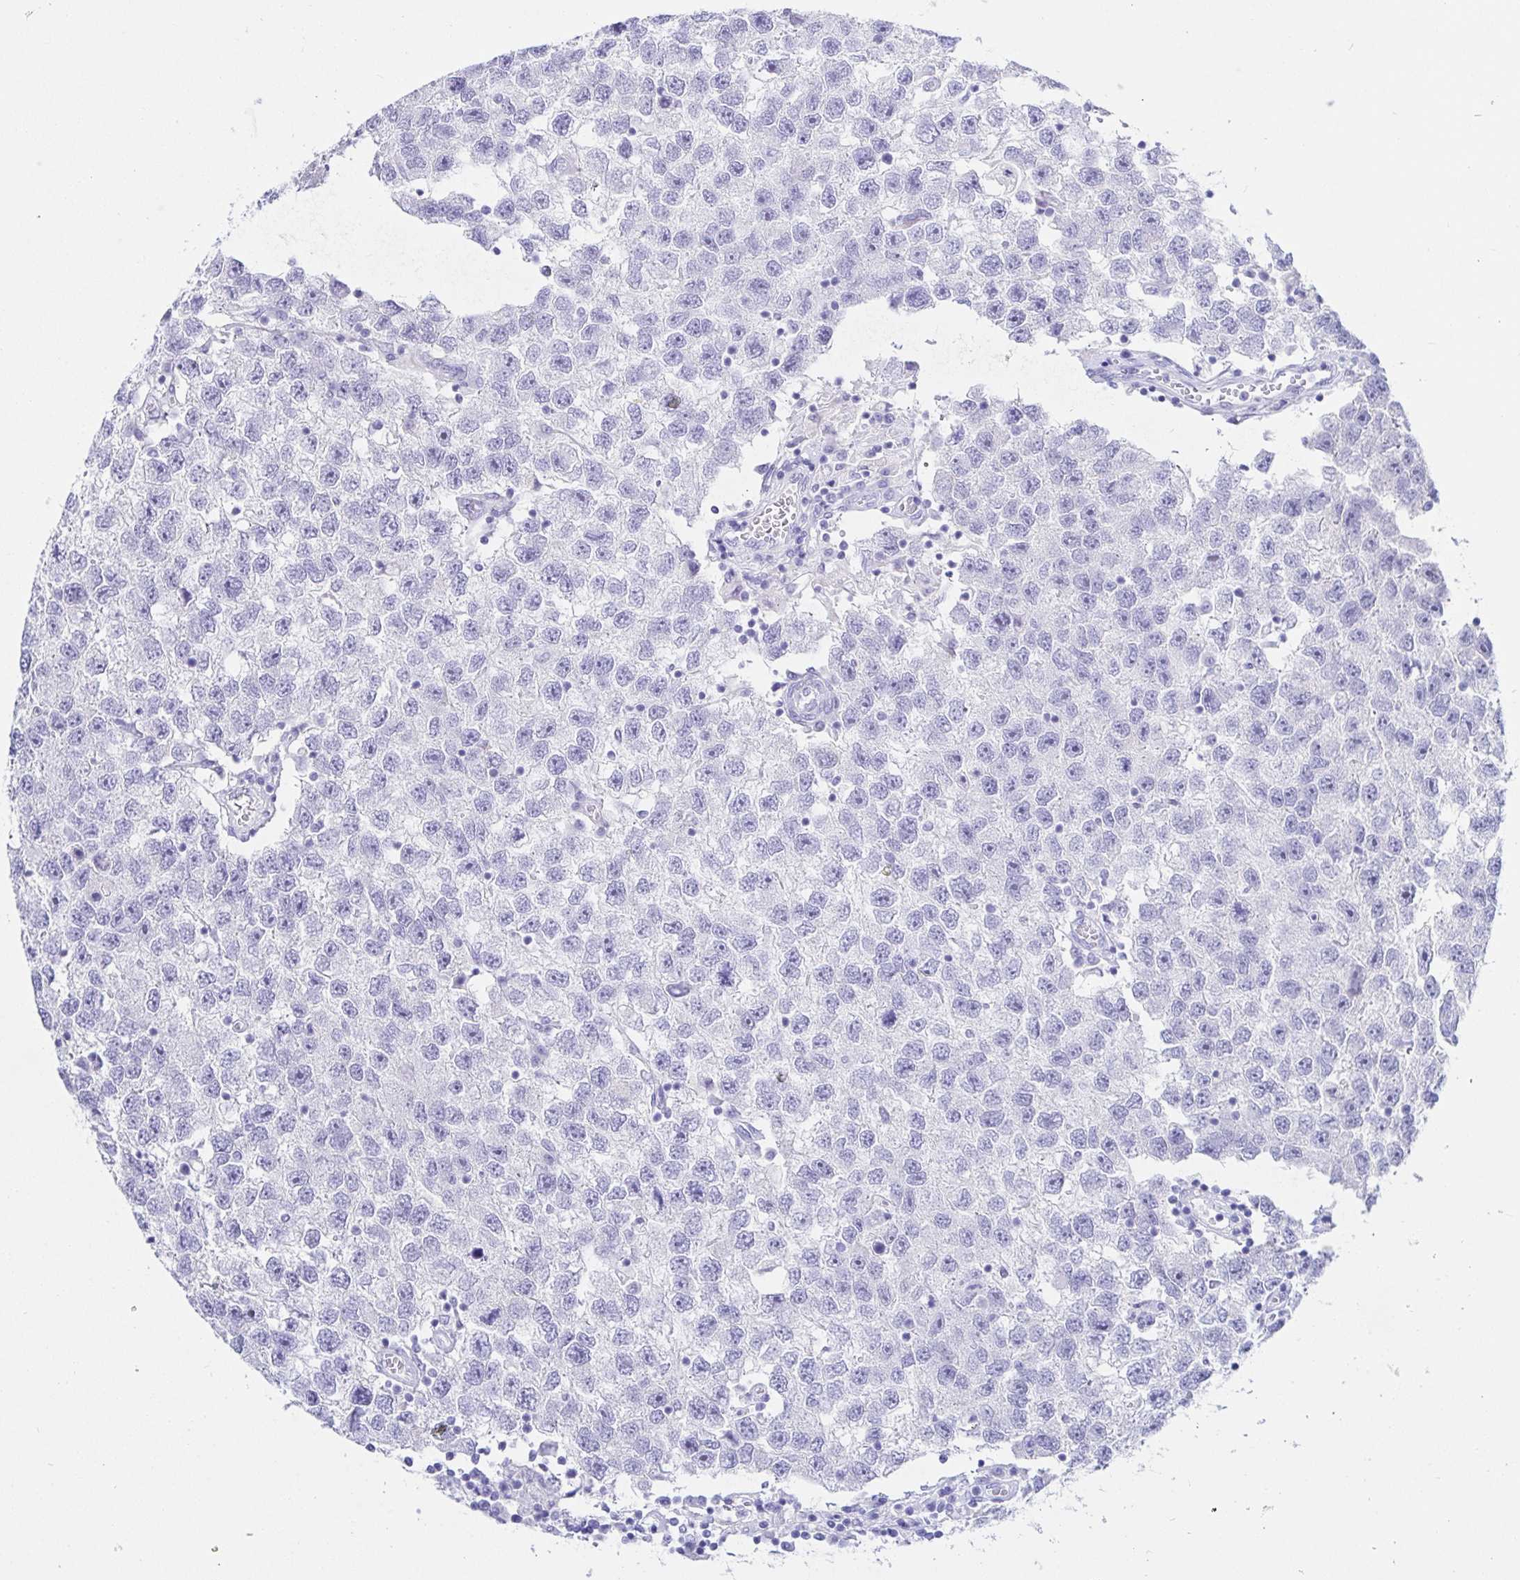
{"staining": {"intensity": "negative", "quantity": "none", "location": "none"}, "tissue": "testis cancer", "cell_type": "Tumor cells", "image_type": "cancer", "snomed": [{"axis": "morphology", "description": "Seminoma, NOS"}, {"axis": "topography", "description": "Testis"}], "caption": "Immunohistochemistry of human testis seminoma shows no staining in tumor cells.", "gene": "KCNH6", "patient": {"sex": "male", "age": 26}}